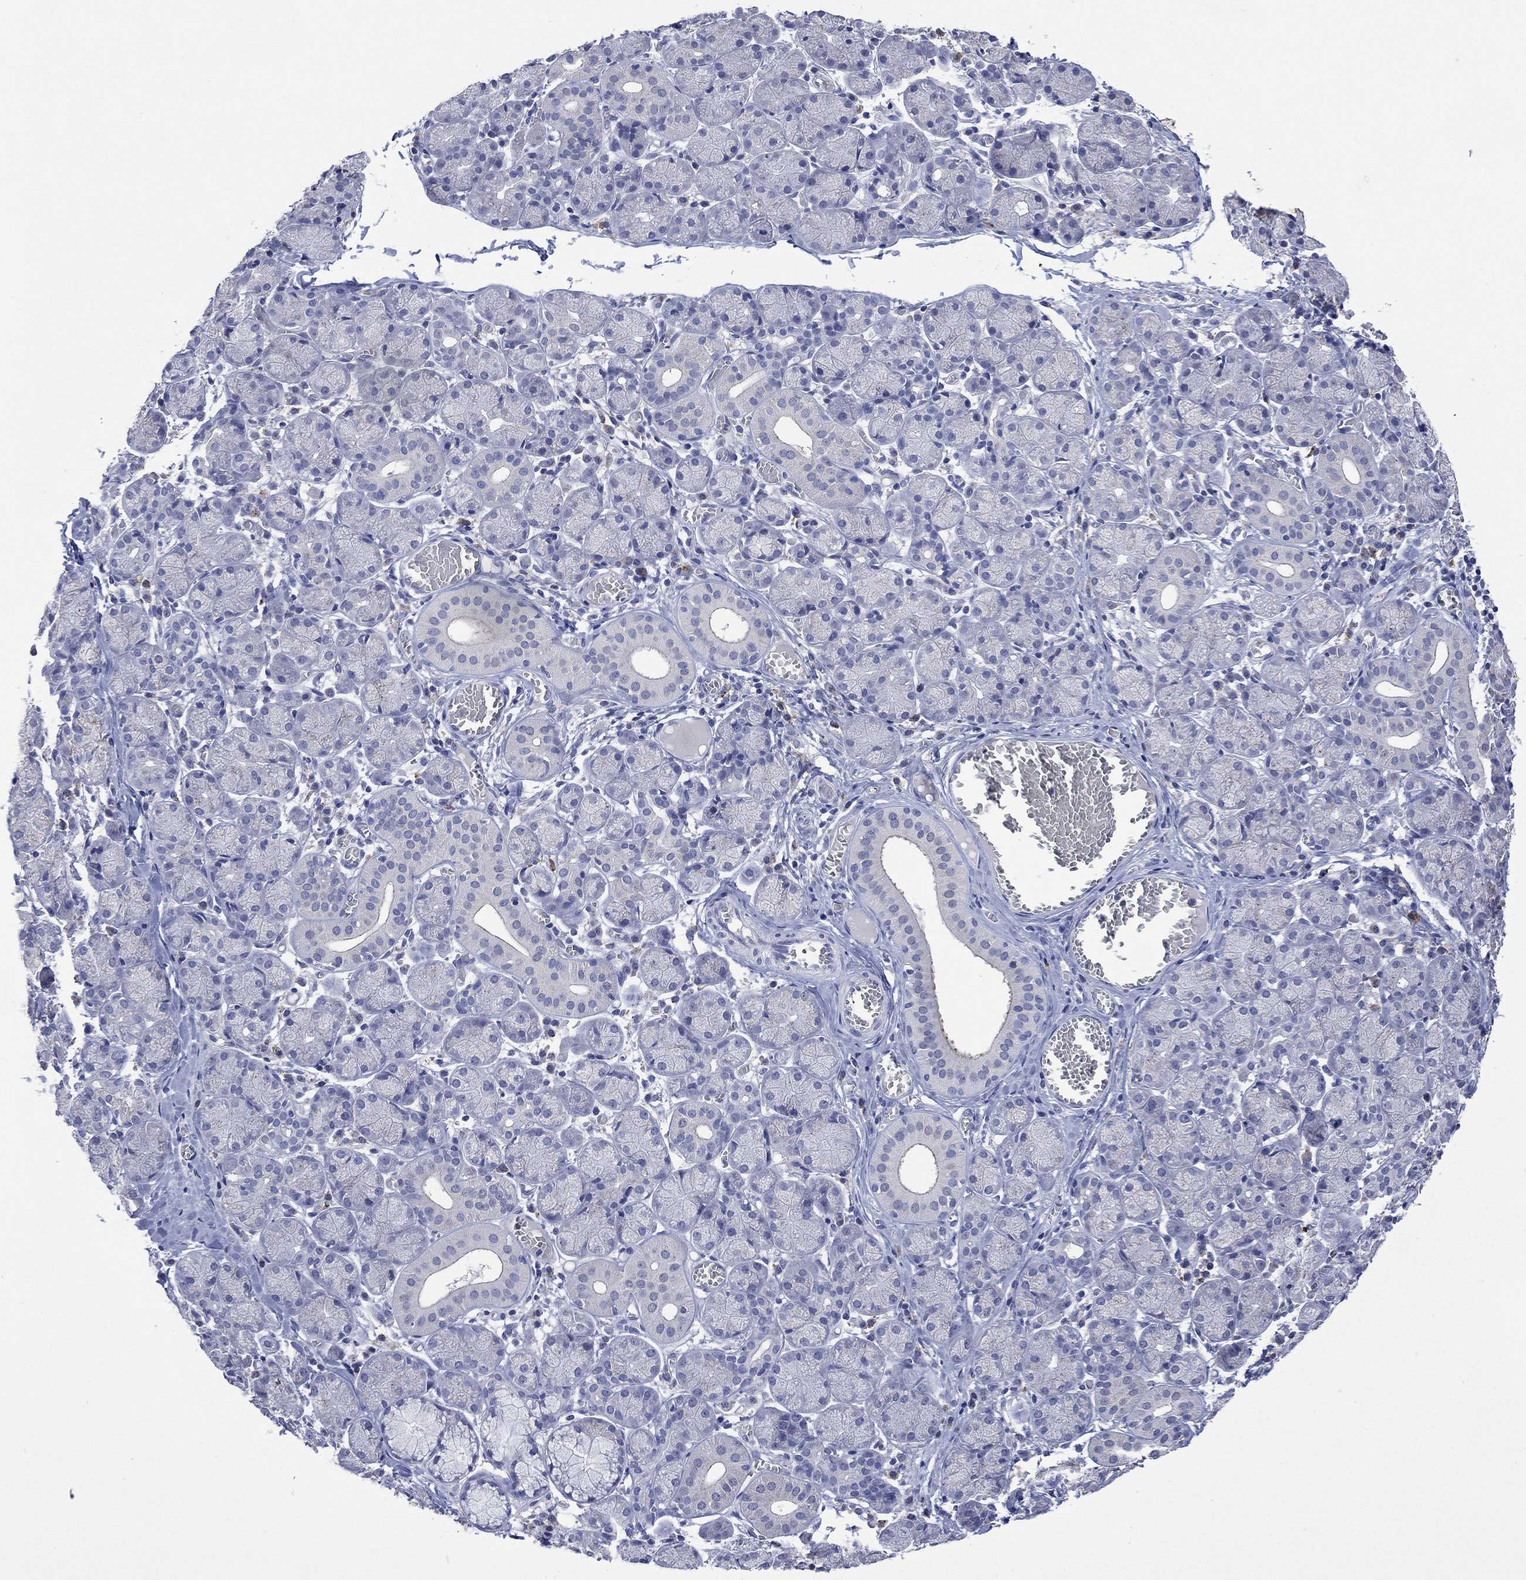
{"staining": {"intensity": "negative", "quantity": "none", "location": "none"}, "tissue": "salivary gland", "cell_type": "Glandular cells", "image_type": "normal", "snomed": [{"axis": "morphology", "description": "Normal tissue, NOS"}, {"axis": "topography", "description": "Salivary gland"}, {"axis": "topography", "description": "Peripheral nerve tissue"}], "caption": "DAB immunohistochemical staining of unremarkable human salivary gland reveals no significant expression in glandular cells.", "gene": "ASB10", "patient": {"sex": "female", "age": 24}}